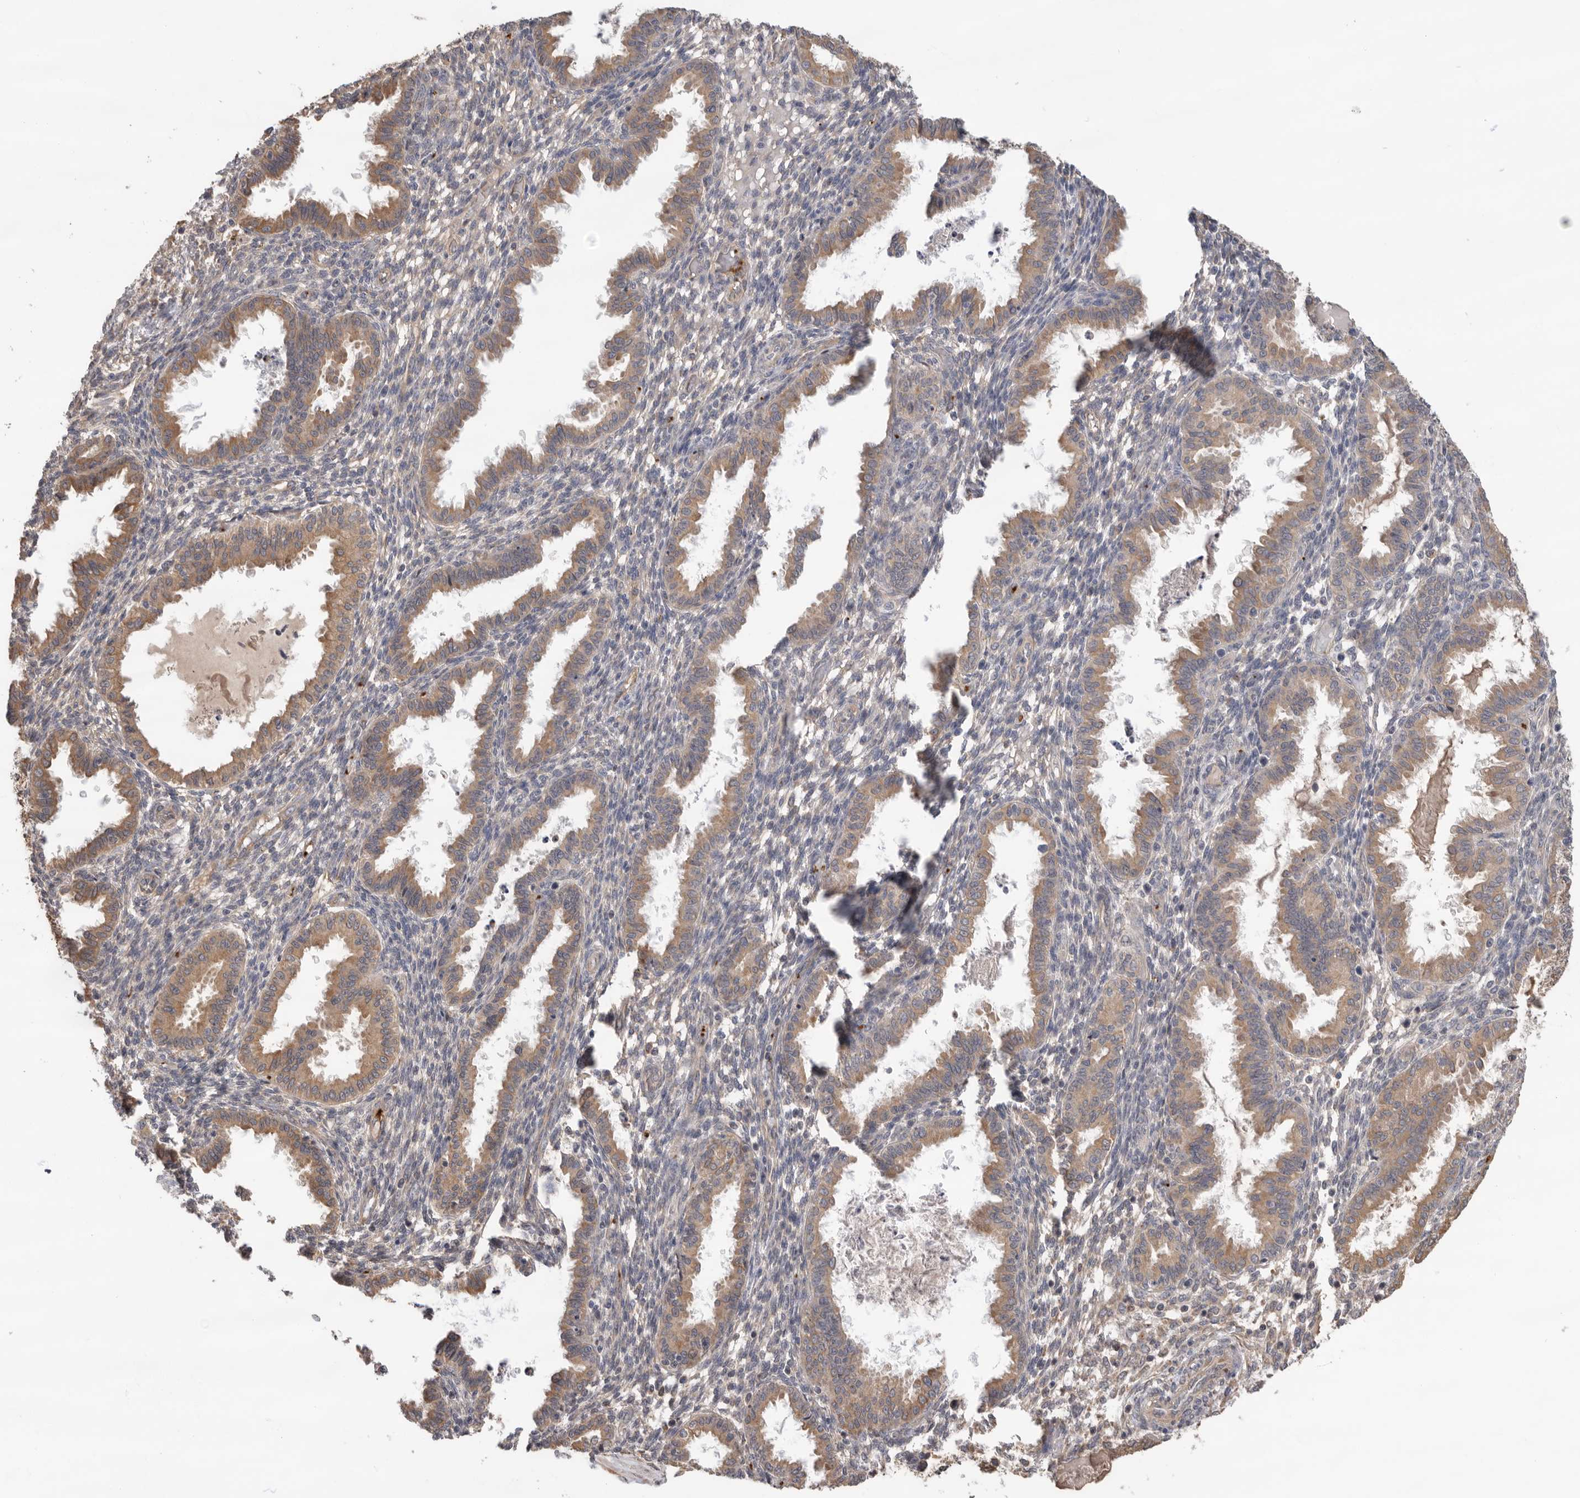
{"staining": {"intensity": "negative", "quantity": "none", "location": "none"}, "tissue": "endometrium", "cell_type": "Cells in endometrial stroma", "image_type": "normal", "snomed": [{"axis": "morphology", "description": "Normal tissue, NOS"}, {"axis": "topography", "description": "Endometrium"}], "caption": "Endometrium was stained to show a protein in brown. There is no significant staining in cells in endometrial stroma. Brightfield microscopy of immunohistochemistry (IHC) stained with DAB (brown) and hematoxylin (blue), captured at high magnification.", "gene": "CDC42BPB", "patient": {"sex": "female", "age": 33}}